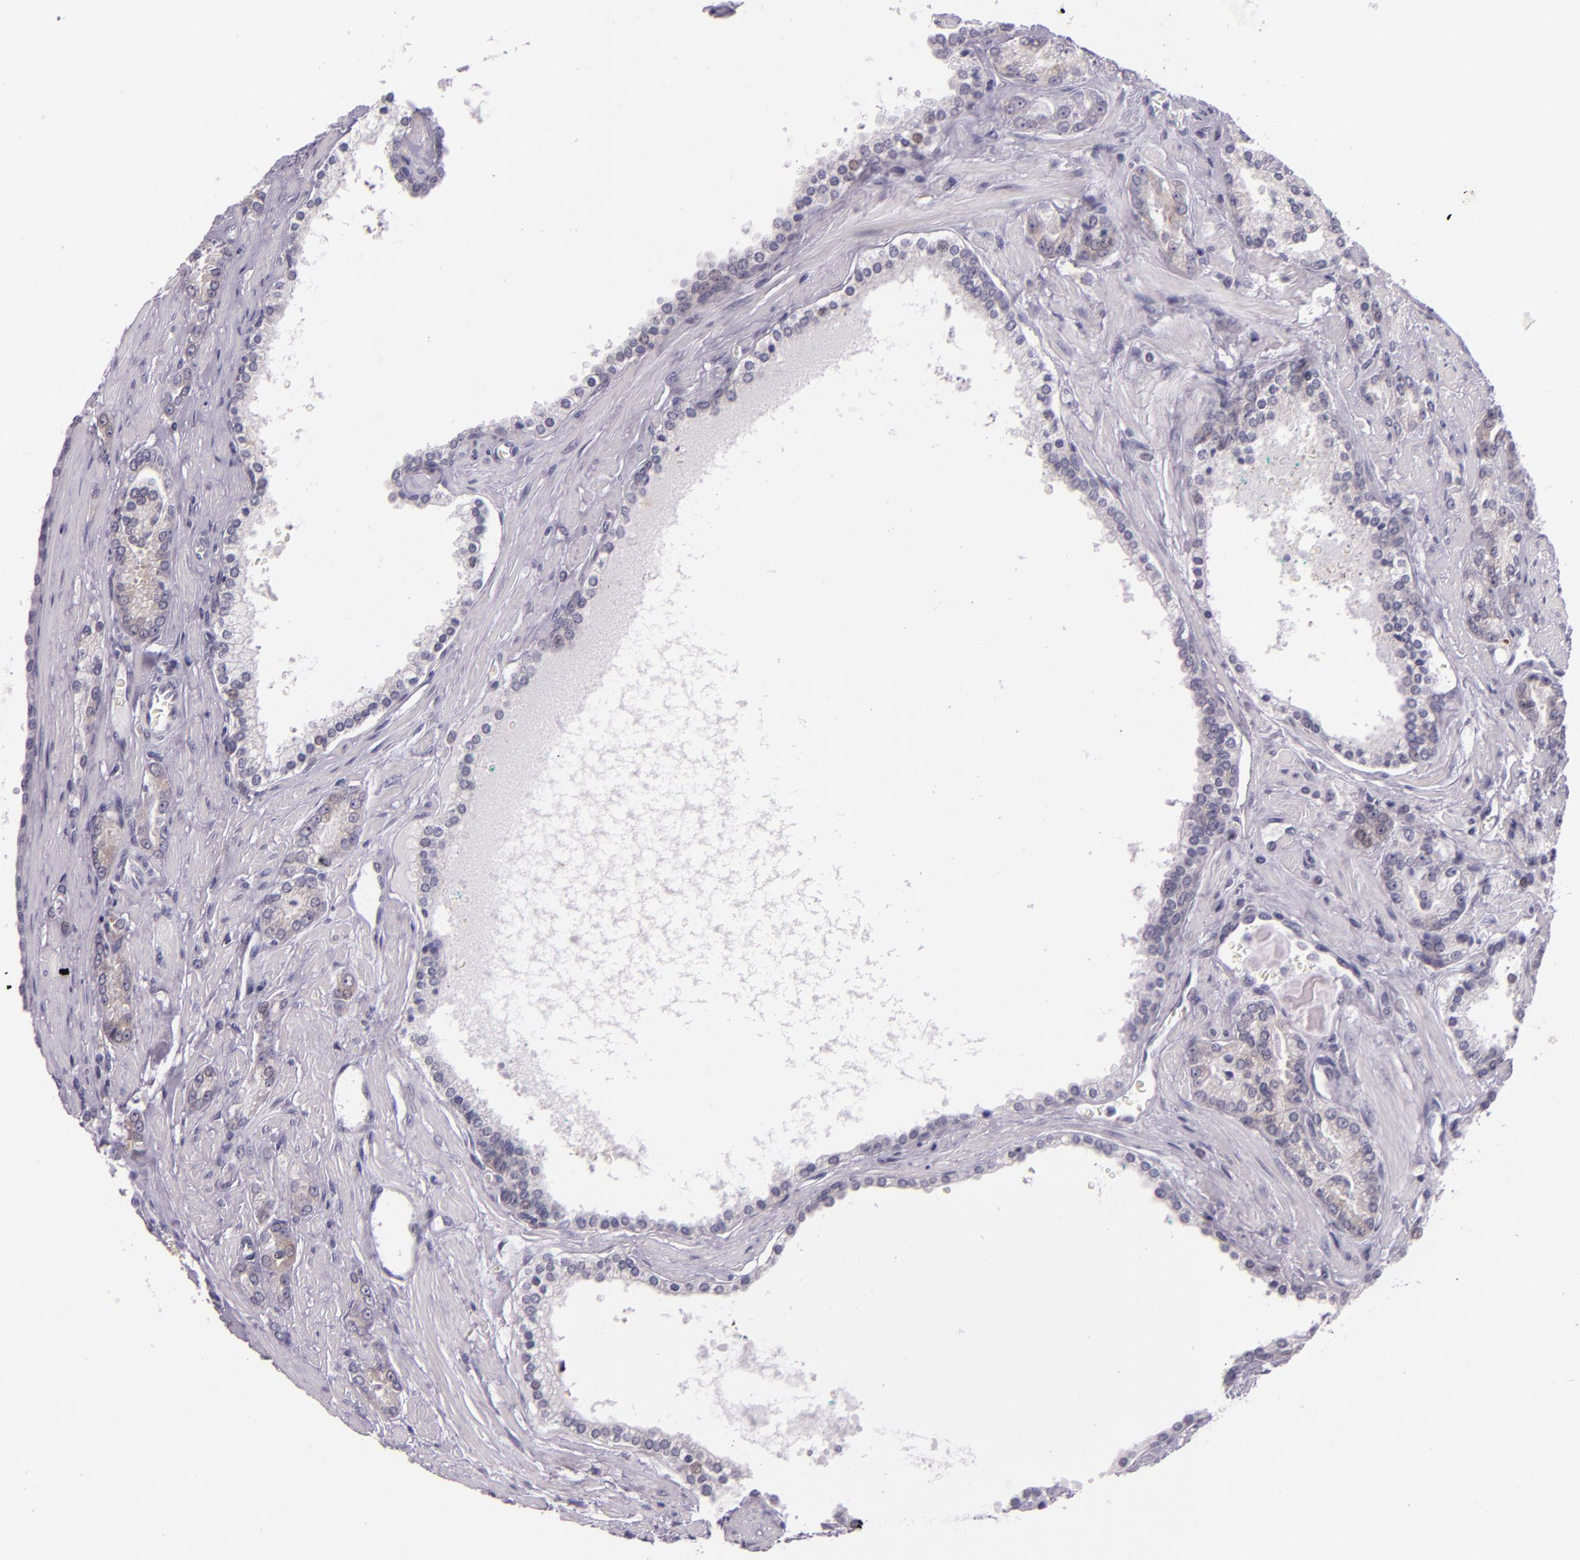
{"staining": {"intensity": "negative", "quantity": "none", "location": "none"}, "tissue": "prostate cancer", "cell_type": "Tumor cells", "image_type": "cancer", "snomed": [{"axis": "morphology", "description": "Adenocarcinoma, High grade"}, {"axis": "topography", "description": "Prostate"}], "caption": "A high-resolution image shows immunohistochemistry (IHC) staining of prostate cancer (high-grade adenocarcinoma), which exhibits no significant positivity in tumor cells. The staining was performed using DAB (3,3'-diaminobenzidine) to visualize the protein expression in brown, while the nuclei were stained in blue with hematoxylin (Magnification: 20x).", "gene": "HSP90AA1", "patient": {"sex": "male", "age": 71}}